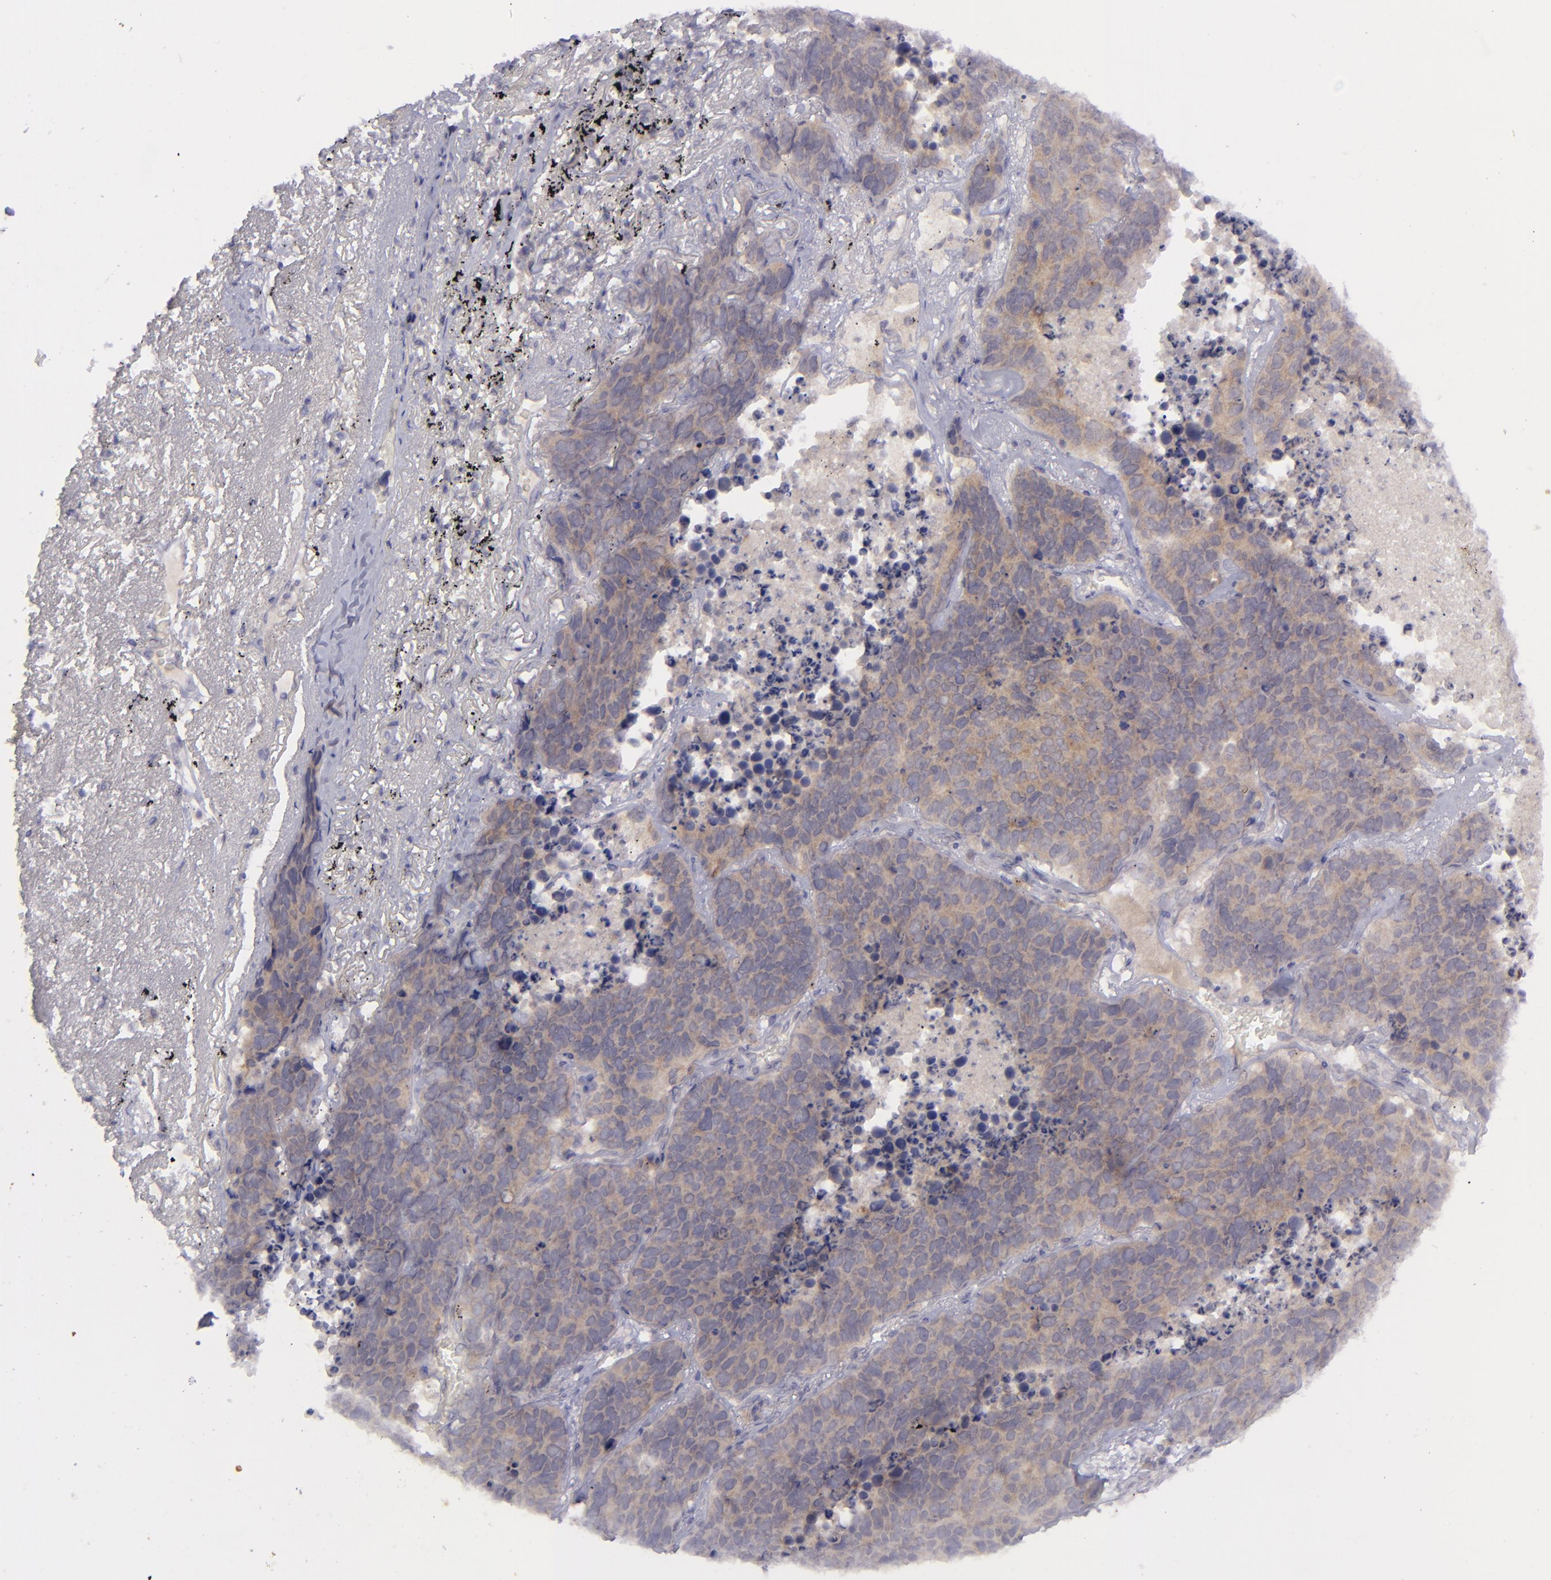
{"staining": {"intensity": "moderate", "quantity": "25%-75%", "location": "cytoplasmic/membranous"}, "tissue": "lung cancer", "cell_type": "Tumor cells", "image_type": "cancer", "snomed": [{"axis": "morphology", "description": "Carcinoid, malignant, NOS"}, {"axis": "topography", "description": "Lung"}], "caption": "Moderate cytoplasmic/membranous protein positivity is seen in approximately 25%-75% of tumor cells in lung cancer (malignant carcinoid).", "gene": "EVPL", "patient": {"sex": "male", "age": 60}}